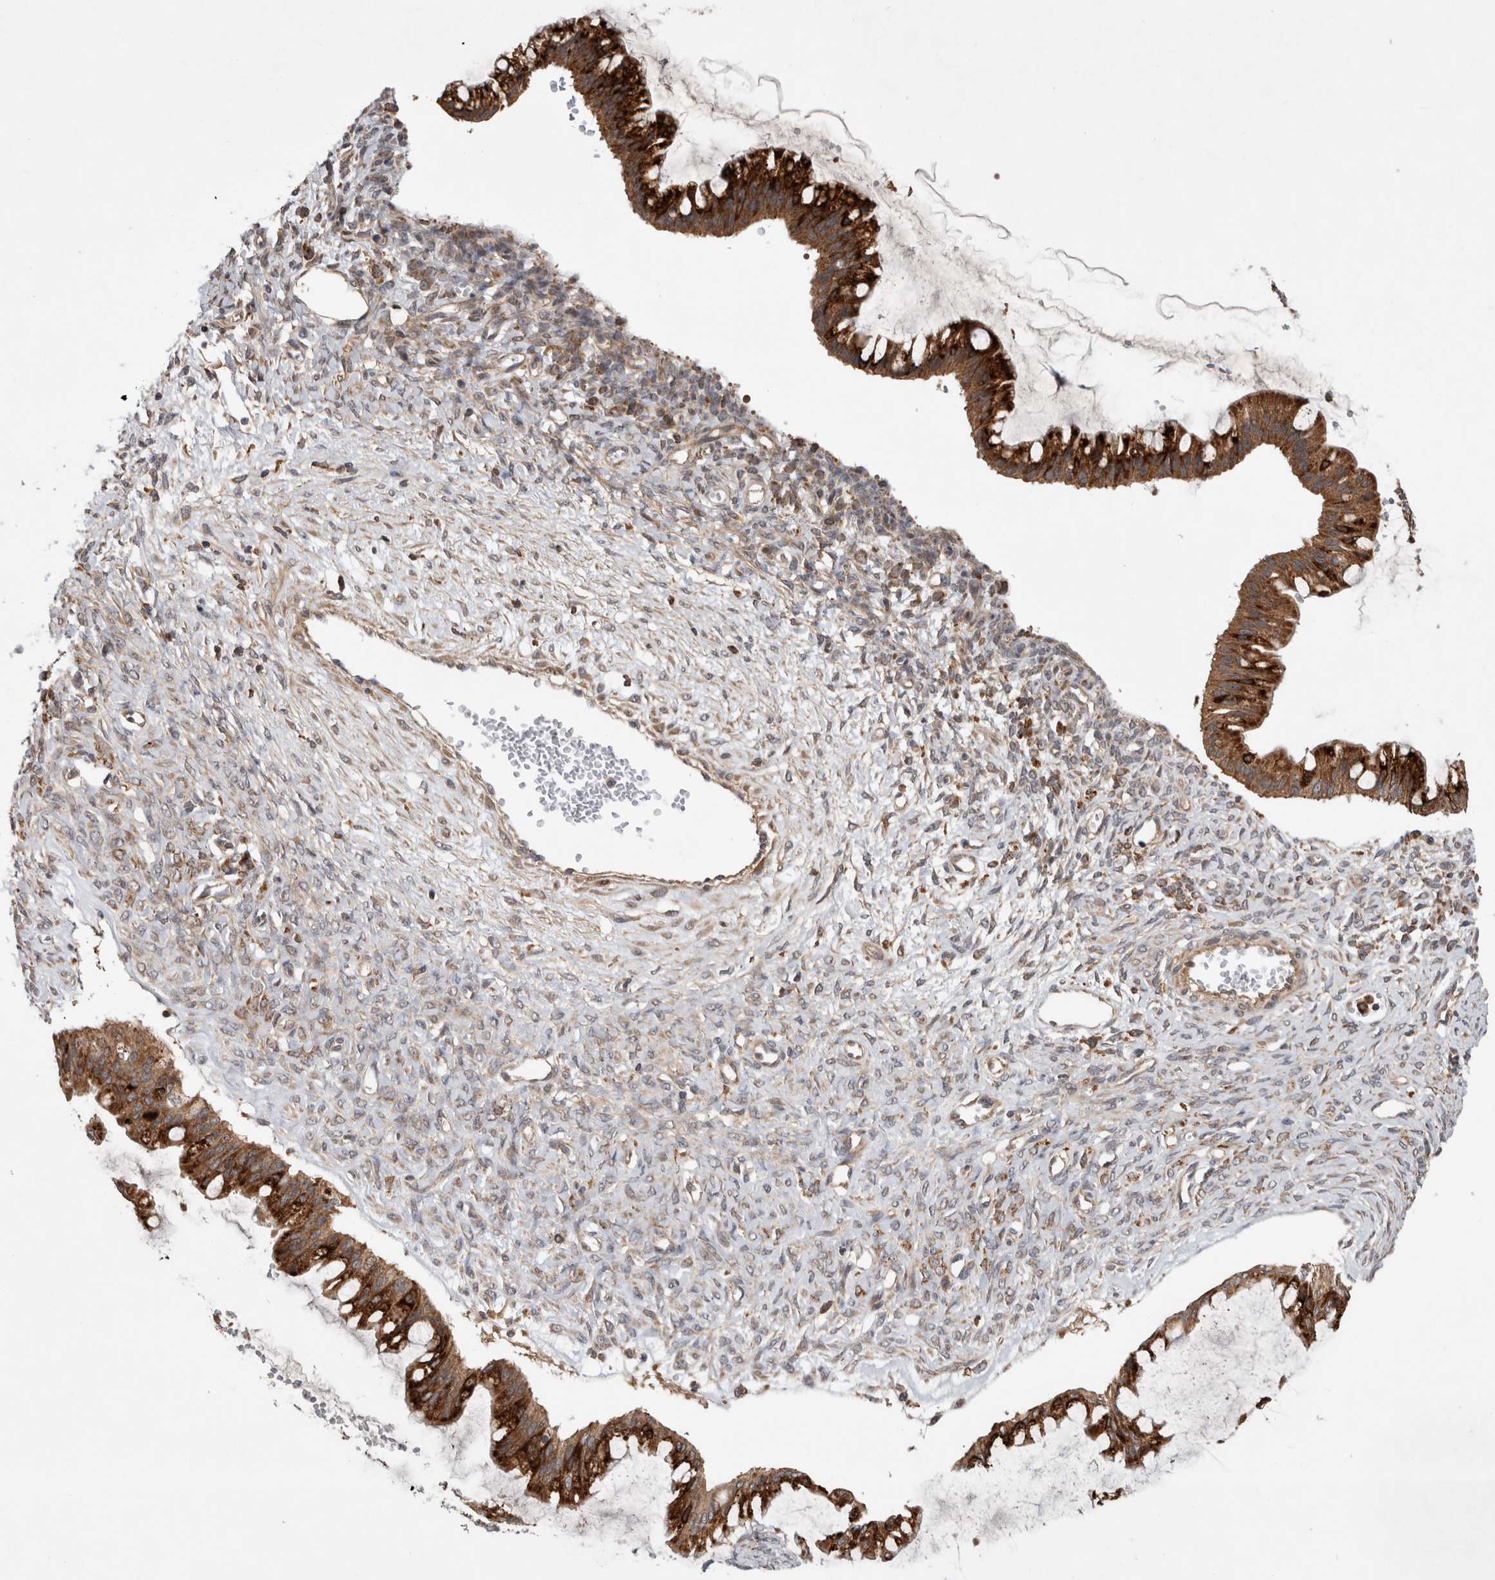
{"staining": {"intensity": "strong", "quantity": ">75%", "location": "cytoplasmic/membranous"}, "tissue": "ovarian cancer", "cell_type": "Tumor cells", "image_type": "cancer", "snomed": [{"axis": "morphology", "description": "Cystadenocarcinoma, mucinous, NOS"}, {"axis": "topography", "description": "Ovary"}], "caption": "Approximately >75% of tumor cells in human ovarian mucinous cystadenocarcinoma show strong cytoplasmic/membranous protein staining as visualized by brown immunohistochemical staining.", "gene": "ADGRL3", "patient": {"sex": "female", "age": 73}}